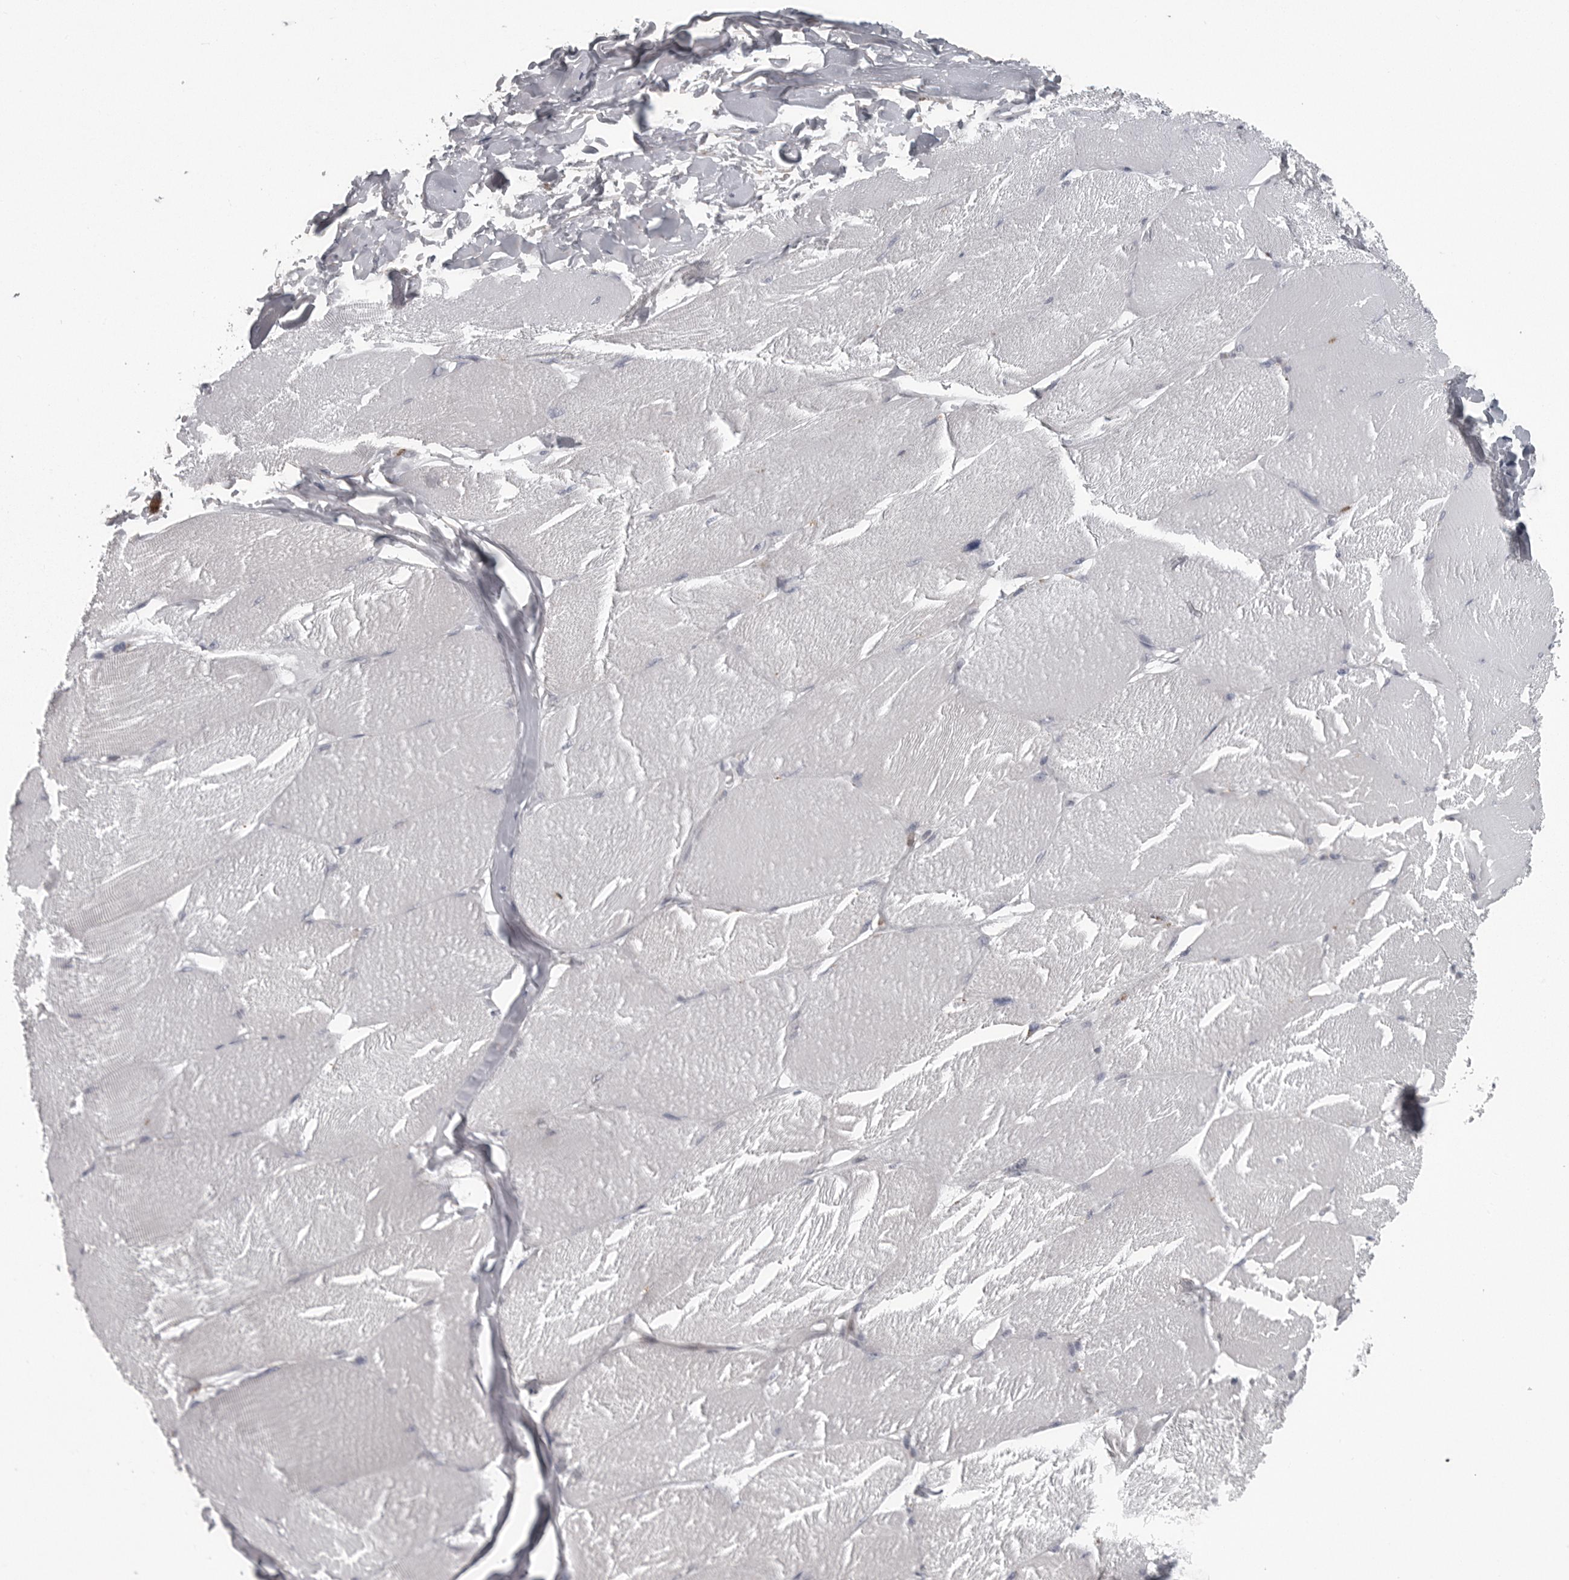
{"staining": {"intensity": "negative", "quantity": "none", "location": "none"}, "tissue": "skeletal muscle", "cell_type": "Myocytes", "image_type": "normal", "snomed": [{"axis": "morphology", "description": "Normal tissue, NOS"}, {"axis": "topography", "description": "Skin"}, {"axis": "topography", "description": "Skeletal muscle"}], "caption": "DAB (3,3'-diaminobenzidine) immunohistochemical staining of normal skeletal muscle displays no significant expression in myocytes.", "gene": "LYSMD1", "patient": {"sex": "male", "age": 83}}